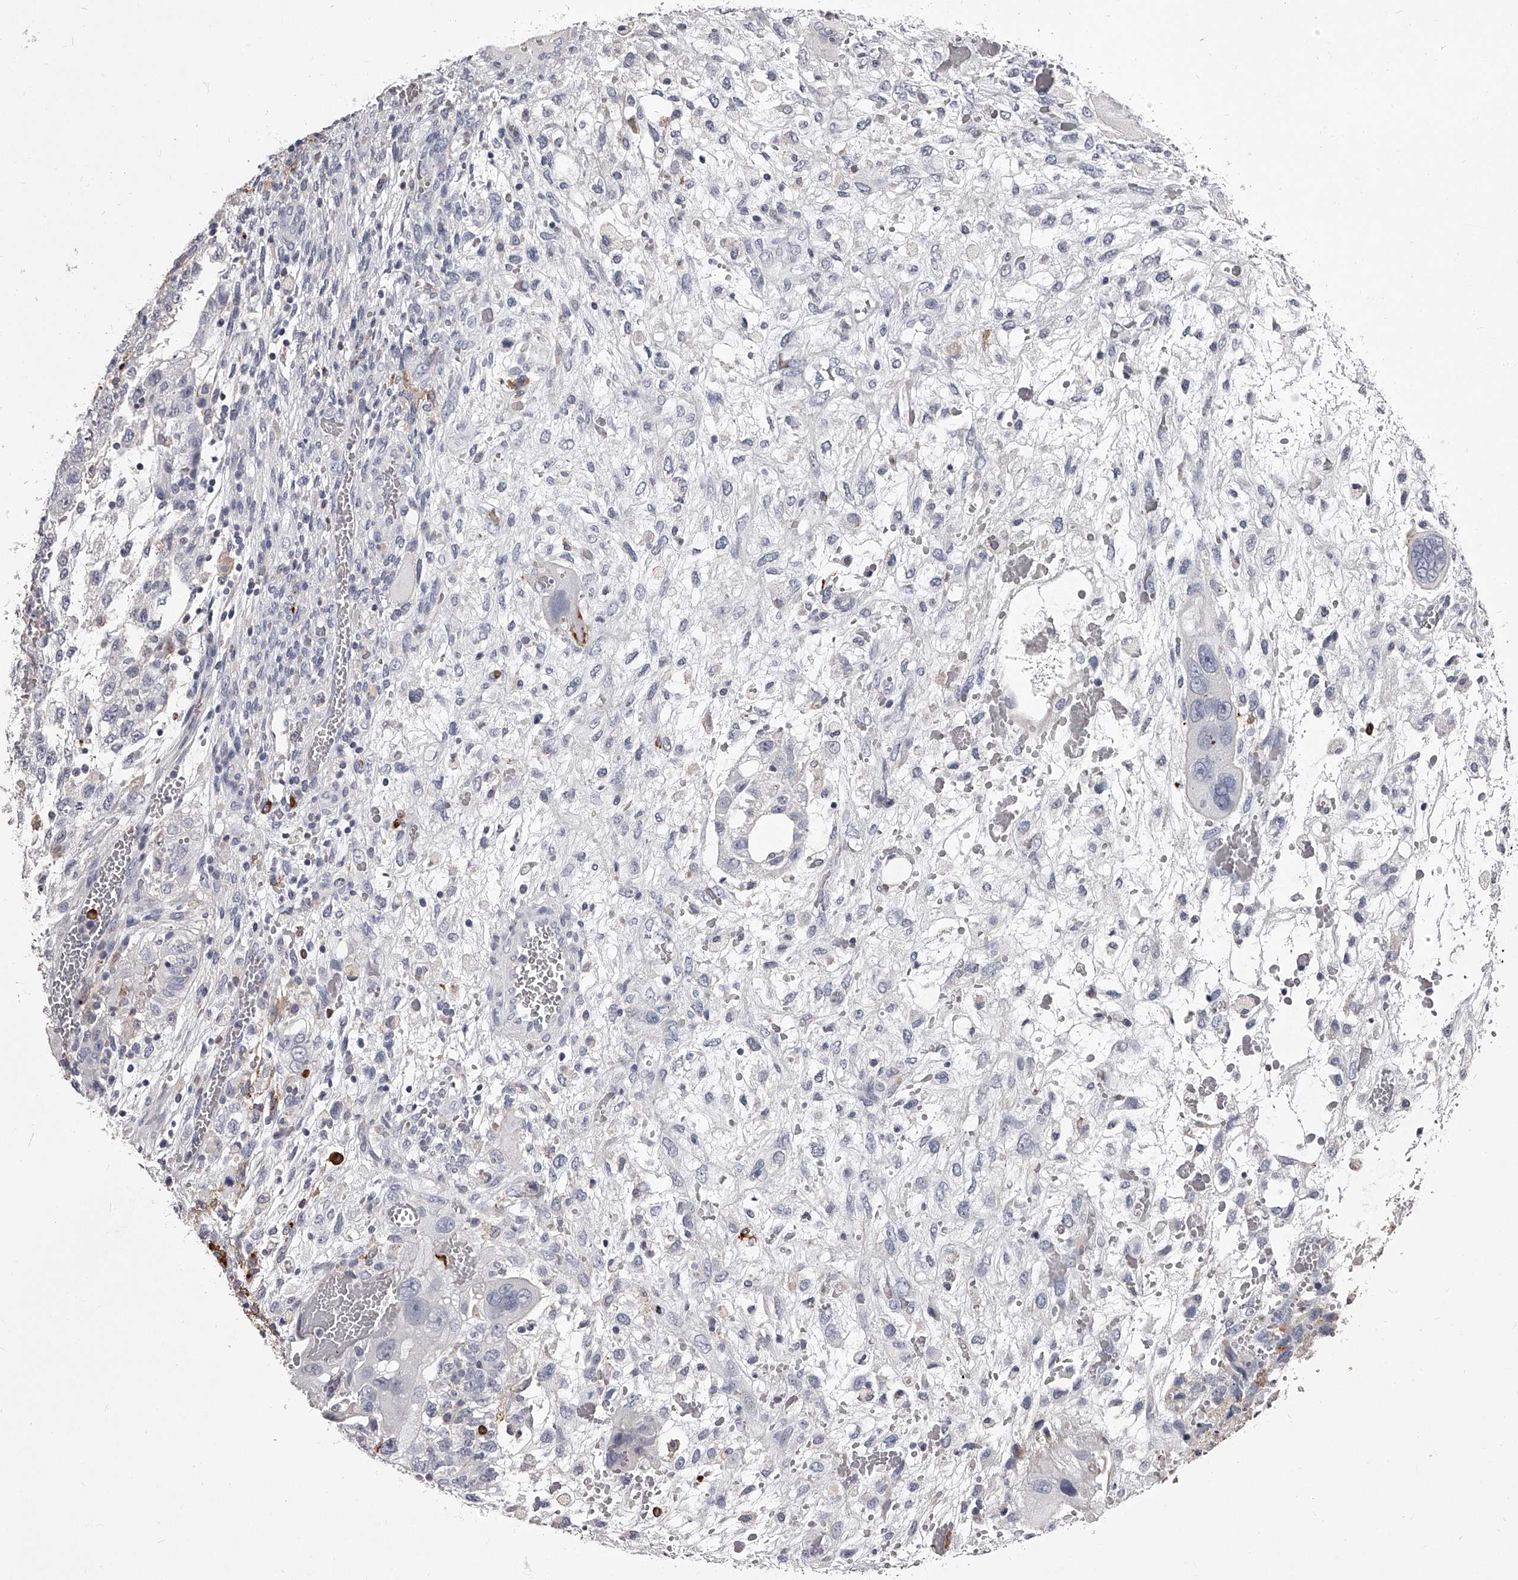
{"staining": {"intensity": "negative", "quantity": "none", "location": "none"}, "tissue": "testis cancer", "cell_type": "Tumor cells", "image_type": "cancer", "snomed": [{"axis": "morphology", "description": "Carcinoma, Embryonal, NOS"}, {"axis": "topography", "description": "Testis"}], "caption": "An image of testis cancer (embryonal carcinoma) stained for a protein displays no brown staining in tumor cells.", "gene": "PACSIN1", "patient": {"sex": "male", "age": 36}}